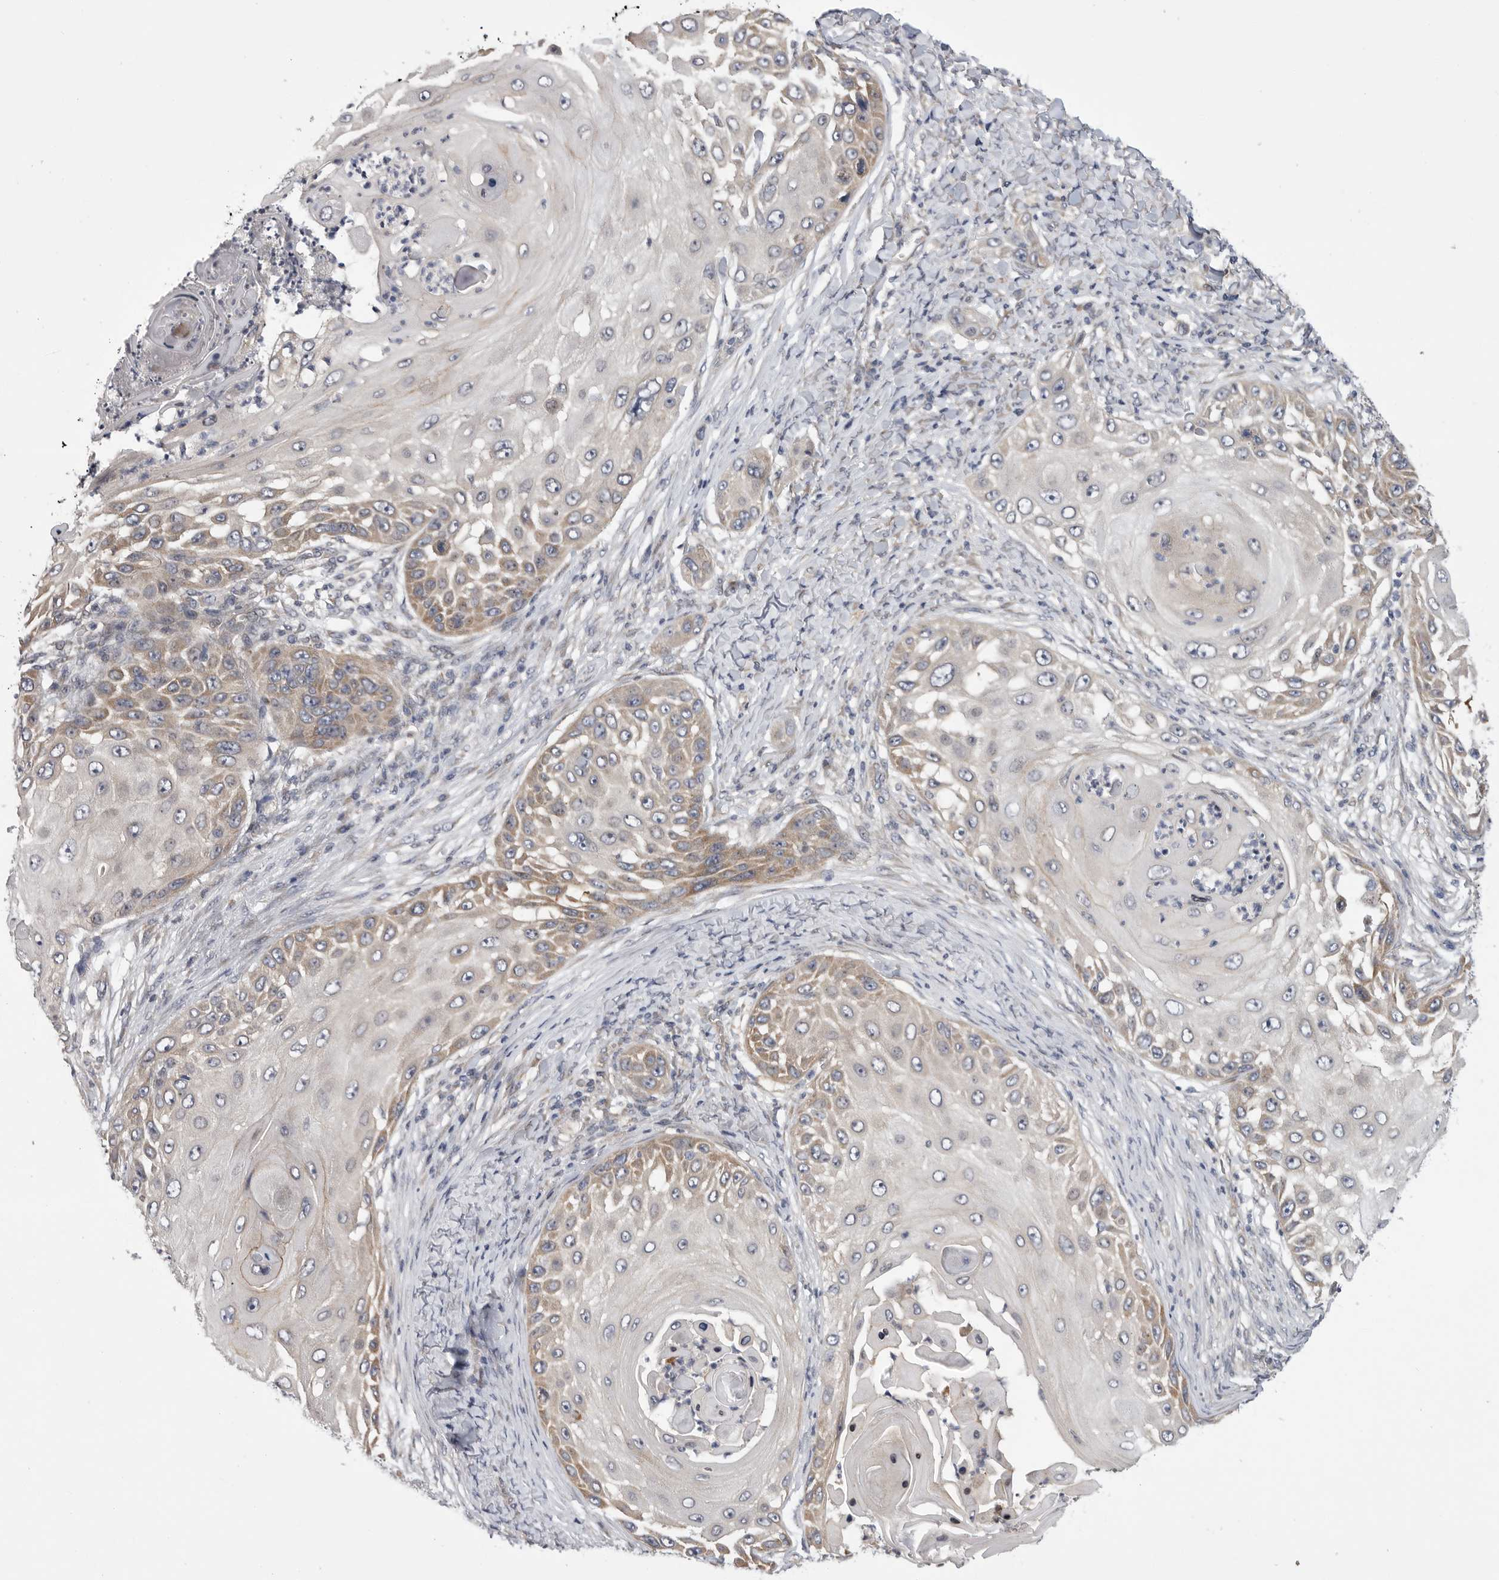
{"staining": {"intensity": "moderate", "quantity": ">75%", "location": "cytoplasmic/membranous"}, "tissue": "skin cancer", "cell_type": "Tumor cells", "image_type": "cancer", "snomed": [{"axis": "morphology", "description": "Squamous cell carcinoma, NOS"}, {"axis": "topography", "description": "Skin"}], "caption": "Brown immunohistochemical staining in human skin squamous cell carcinoma displays moderate cytoplasmic/membranous positivity in approximately >75% of tumor cells.", "gene": "FBXO43", "patient": {"sex": "female", "age": 44}}